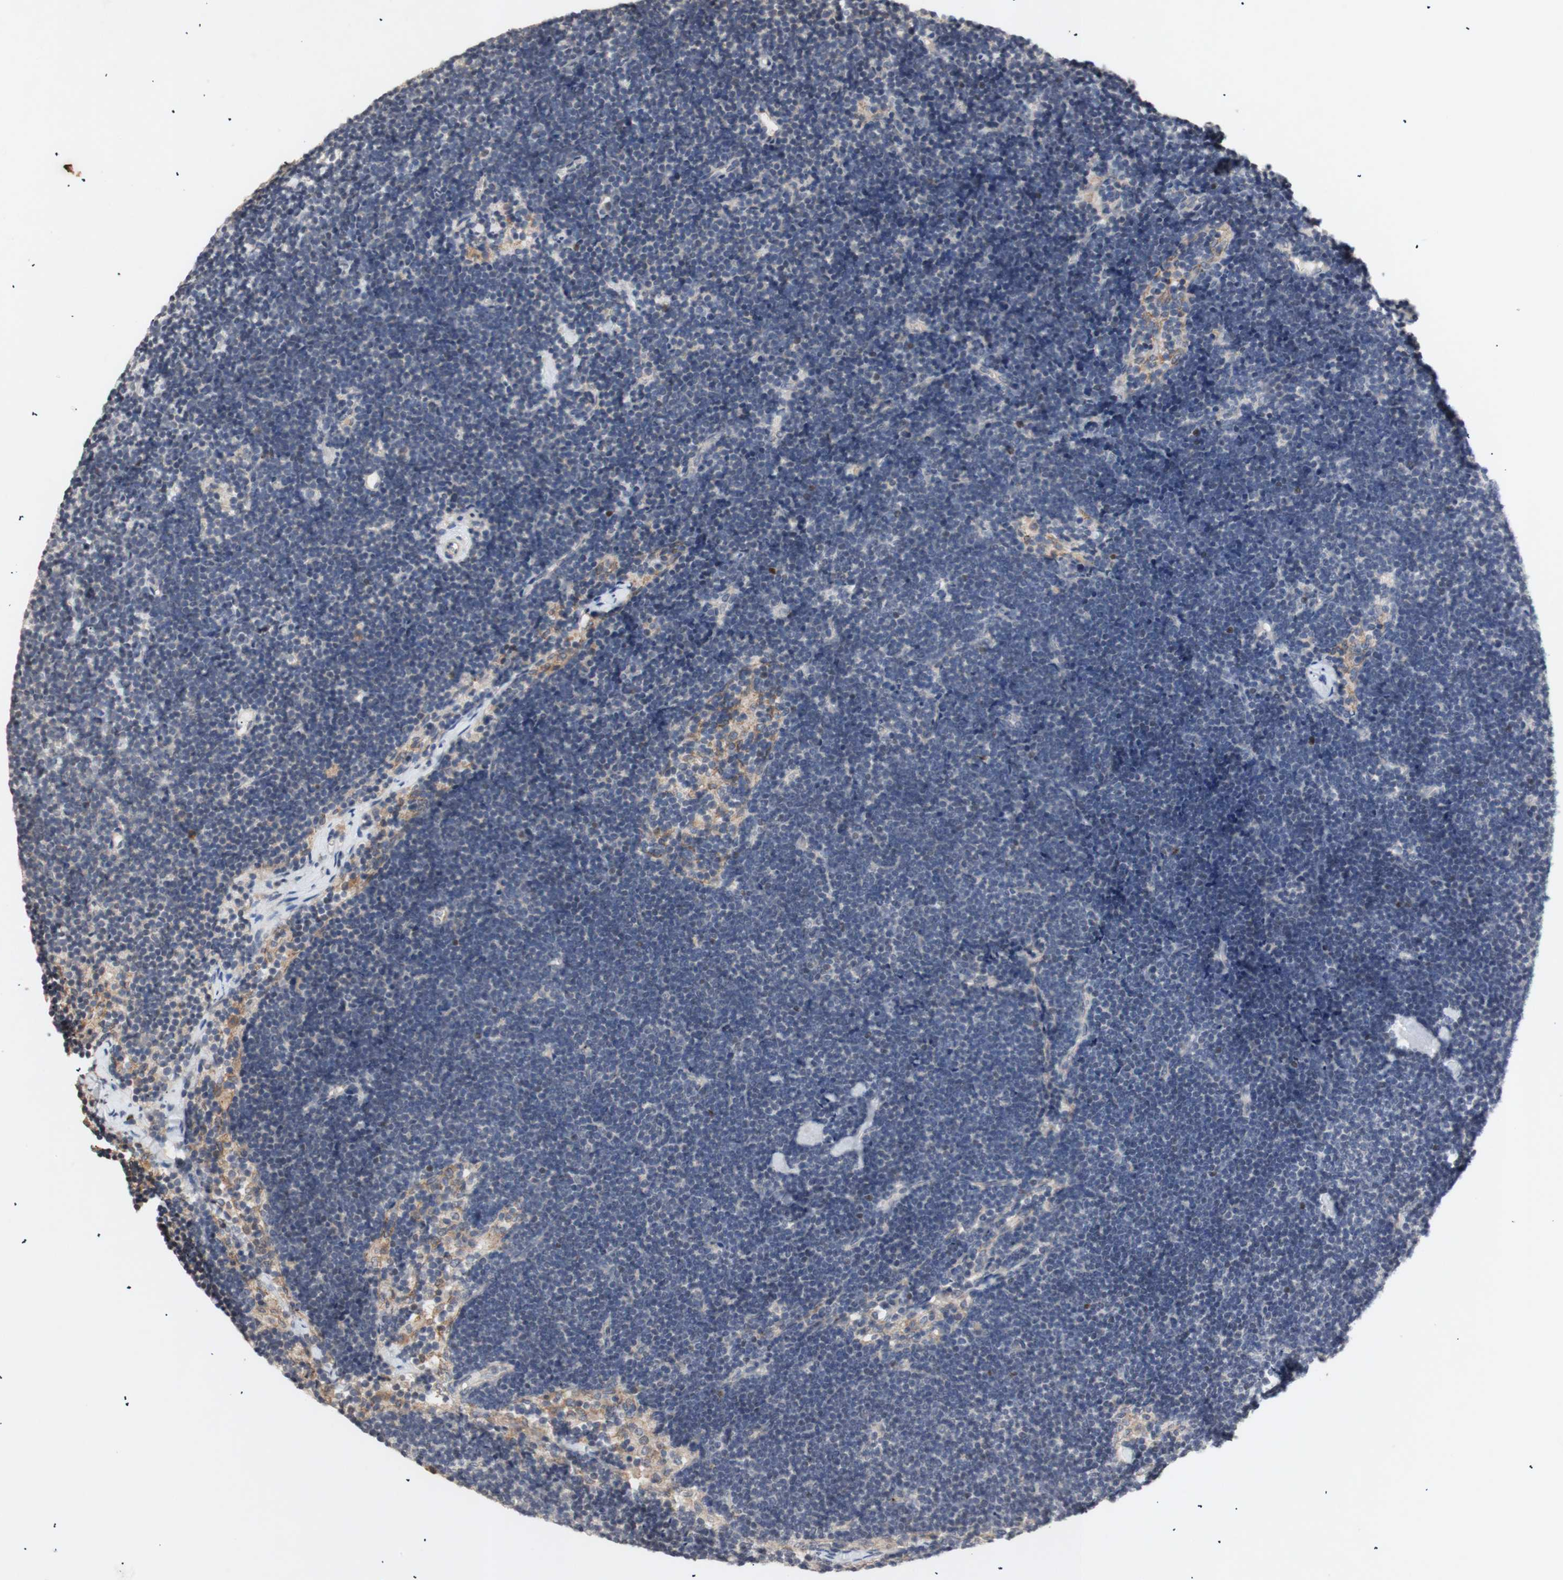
{"staining": {"intensity": "negative", "quantity": "none", "location": "none"}, "tissue": "lymph node", "cell_type": "Germinal center cells", "image_type": "normal", "snomed": [{"axis": "morphology", "description": "Normal tissue, NOS"}, {"axis": "topography", "description": "Lymph node"}], "caption": "Human lymph node stained for a protein using immunohistochemistry exhibits no positivity in germinal center cells.", "gene": "FOSB", "patient": {"sex": "male", "age": 63}}